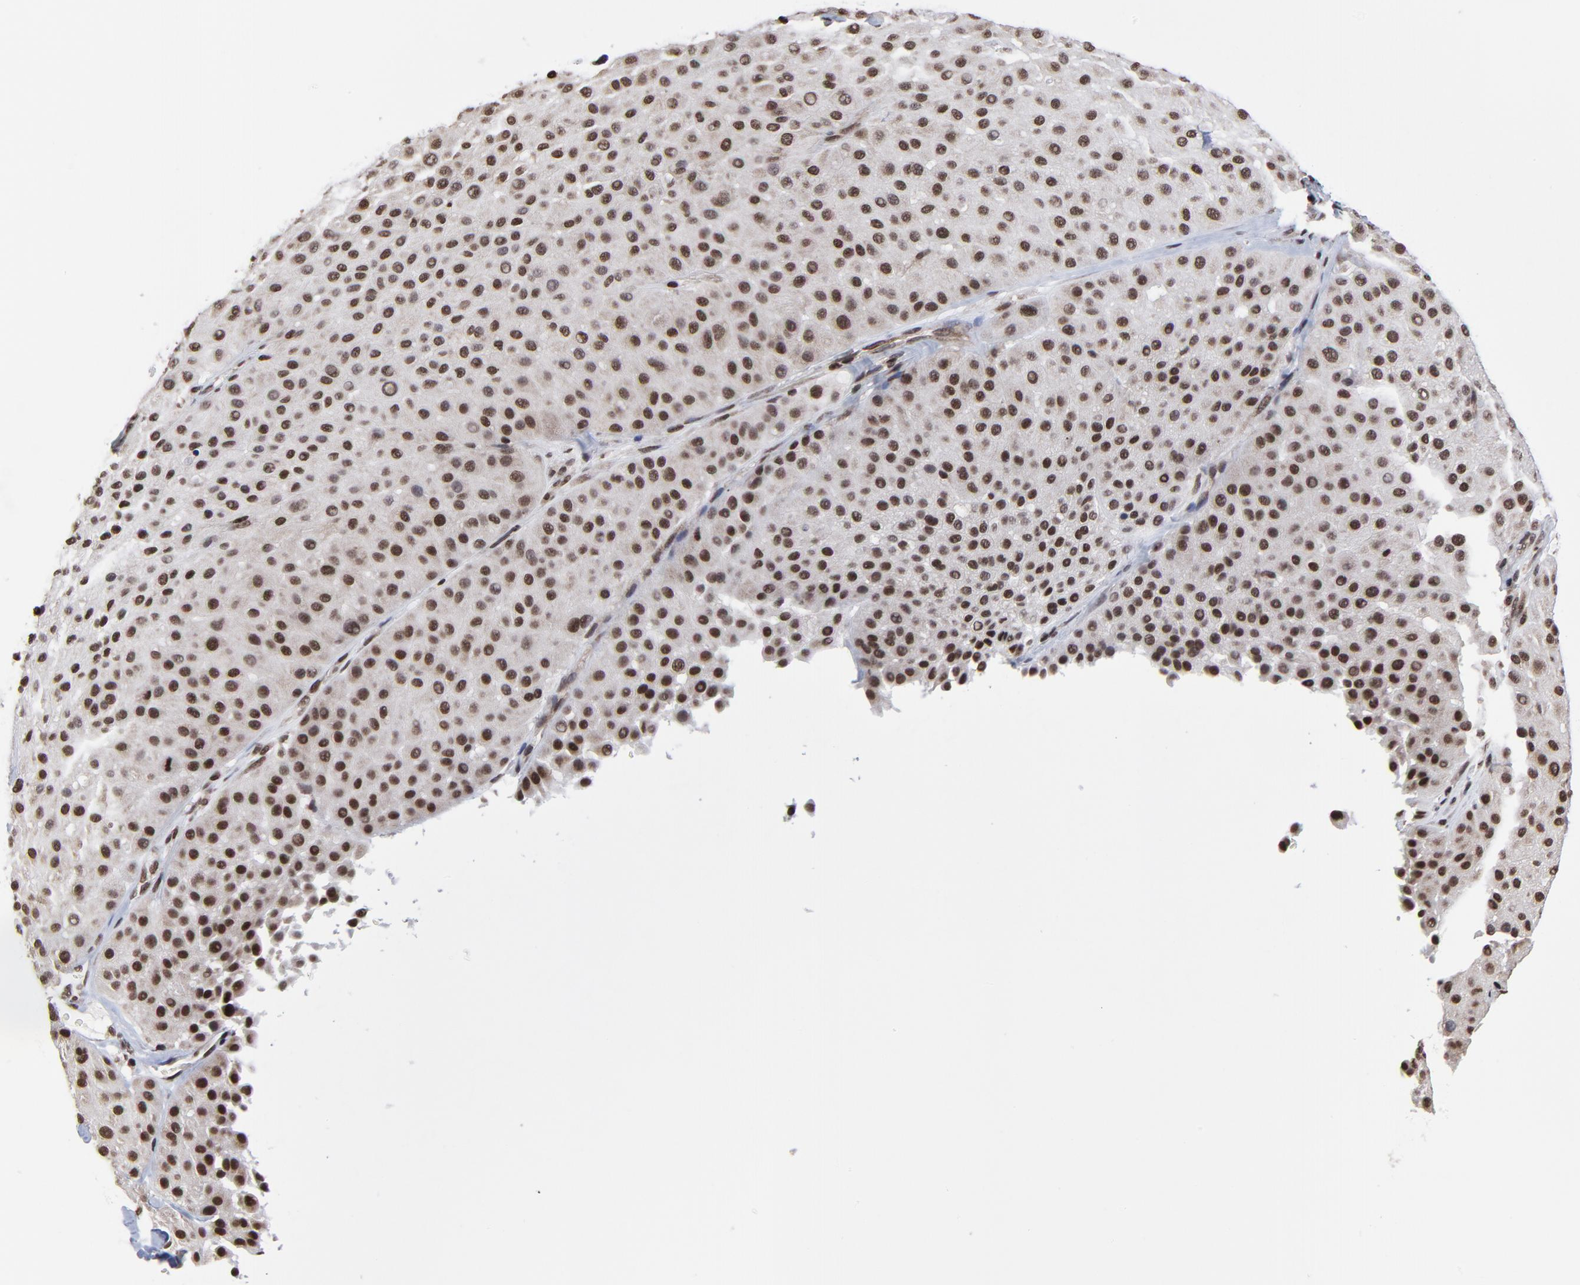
{"staining": {"intensity": "strong", "quantity": ">75%", "location": "nuclear"}, "tissue": "melanoma", "cell_type": "Tumor cells", "image_type": "cancer", "snomed": [{"axis": "morphology", "description": "Normal tissue, NOS"}, {"axis": "morphology", "description": "Malignant melanoma, Metastatic site"}, {"axis": "topography", "description": "Skin"}], "caption": "Protein staining demonstrates strong nuclear positivity in about >75% of tumor cells in melanoma.", "gene": "ZNF777", "patient": {"sex": "male", "age": 41}}